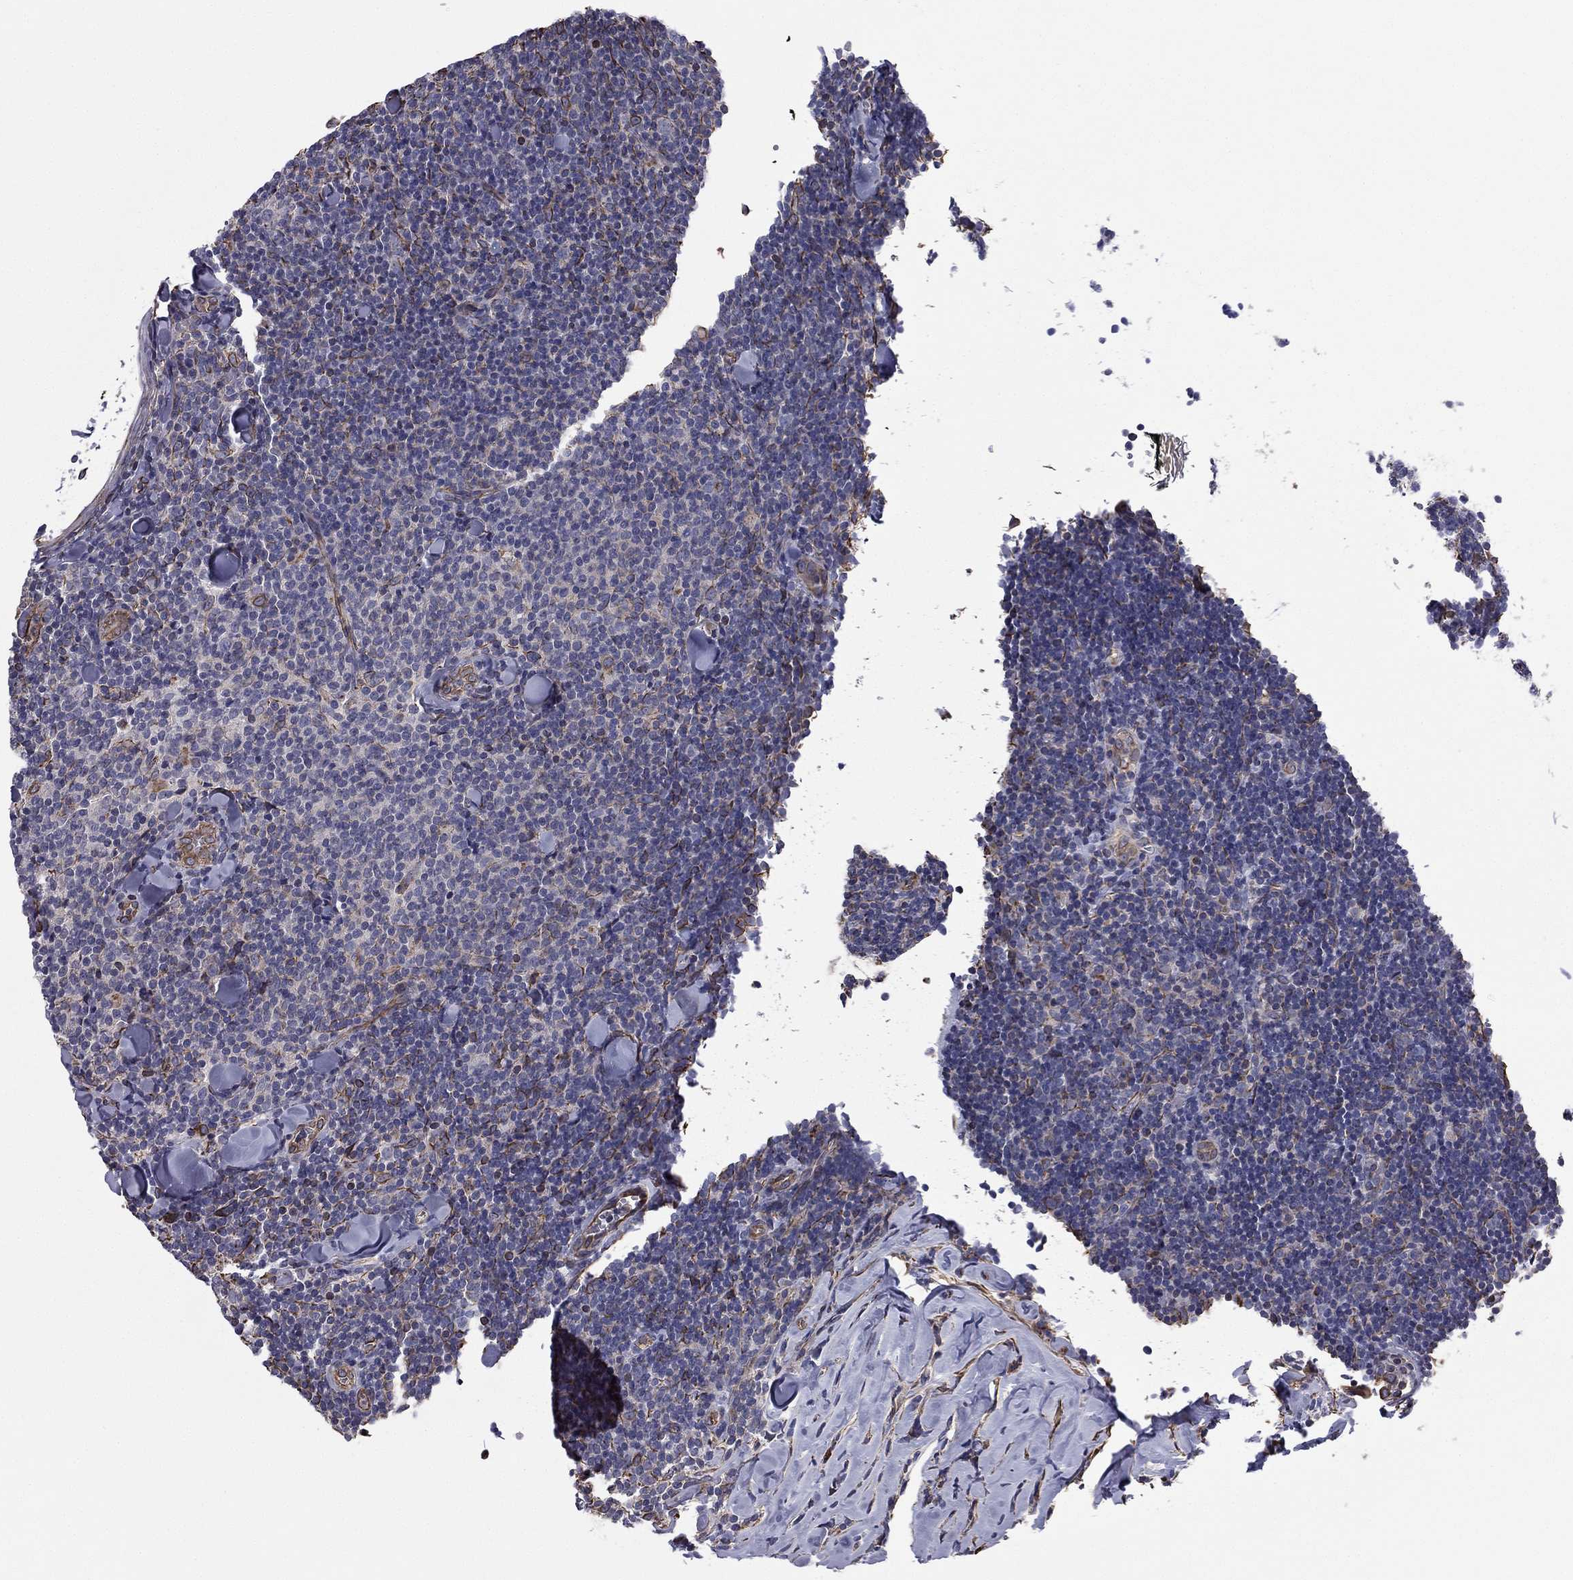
{"staining": {"intensity": "negative", "quantity": "none", "location": "none"}, "tissue": "lymphoma", "cell_type": "Tumor cells", "image_type": "cancer", "snomed": [{"axis": "morphology", "description": "Malignant lymphoma, non-Hodgkin's type, Low grade"}, {"axis": "topography", "description": "Lymph node"}], "caption": "Lymphoma stained for a protein using immunohistochemistry (IHC) exhibits no staining tumor cells.", "gene": "SCUBE1", "patient": {"sex": "female", "age": 56}}